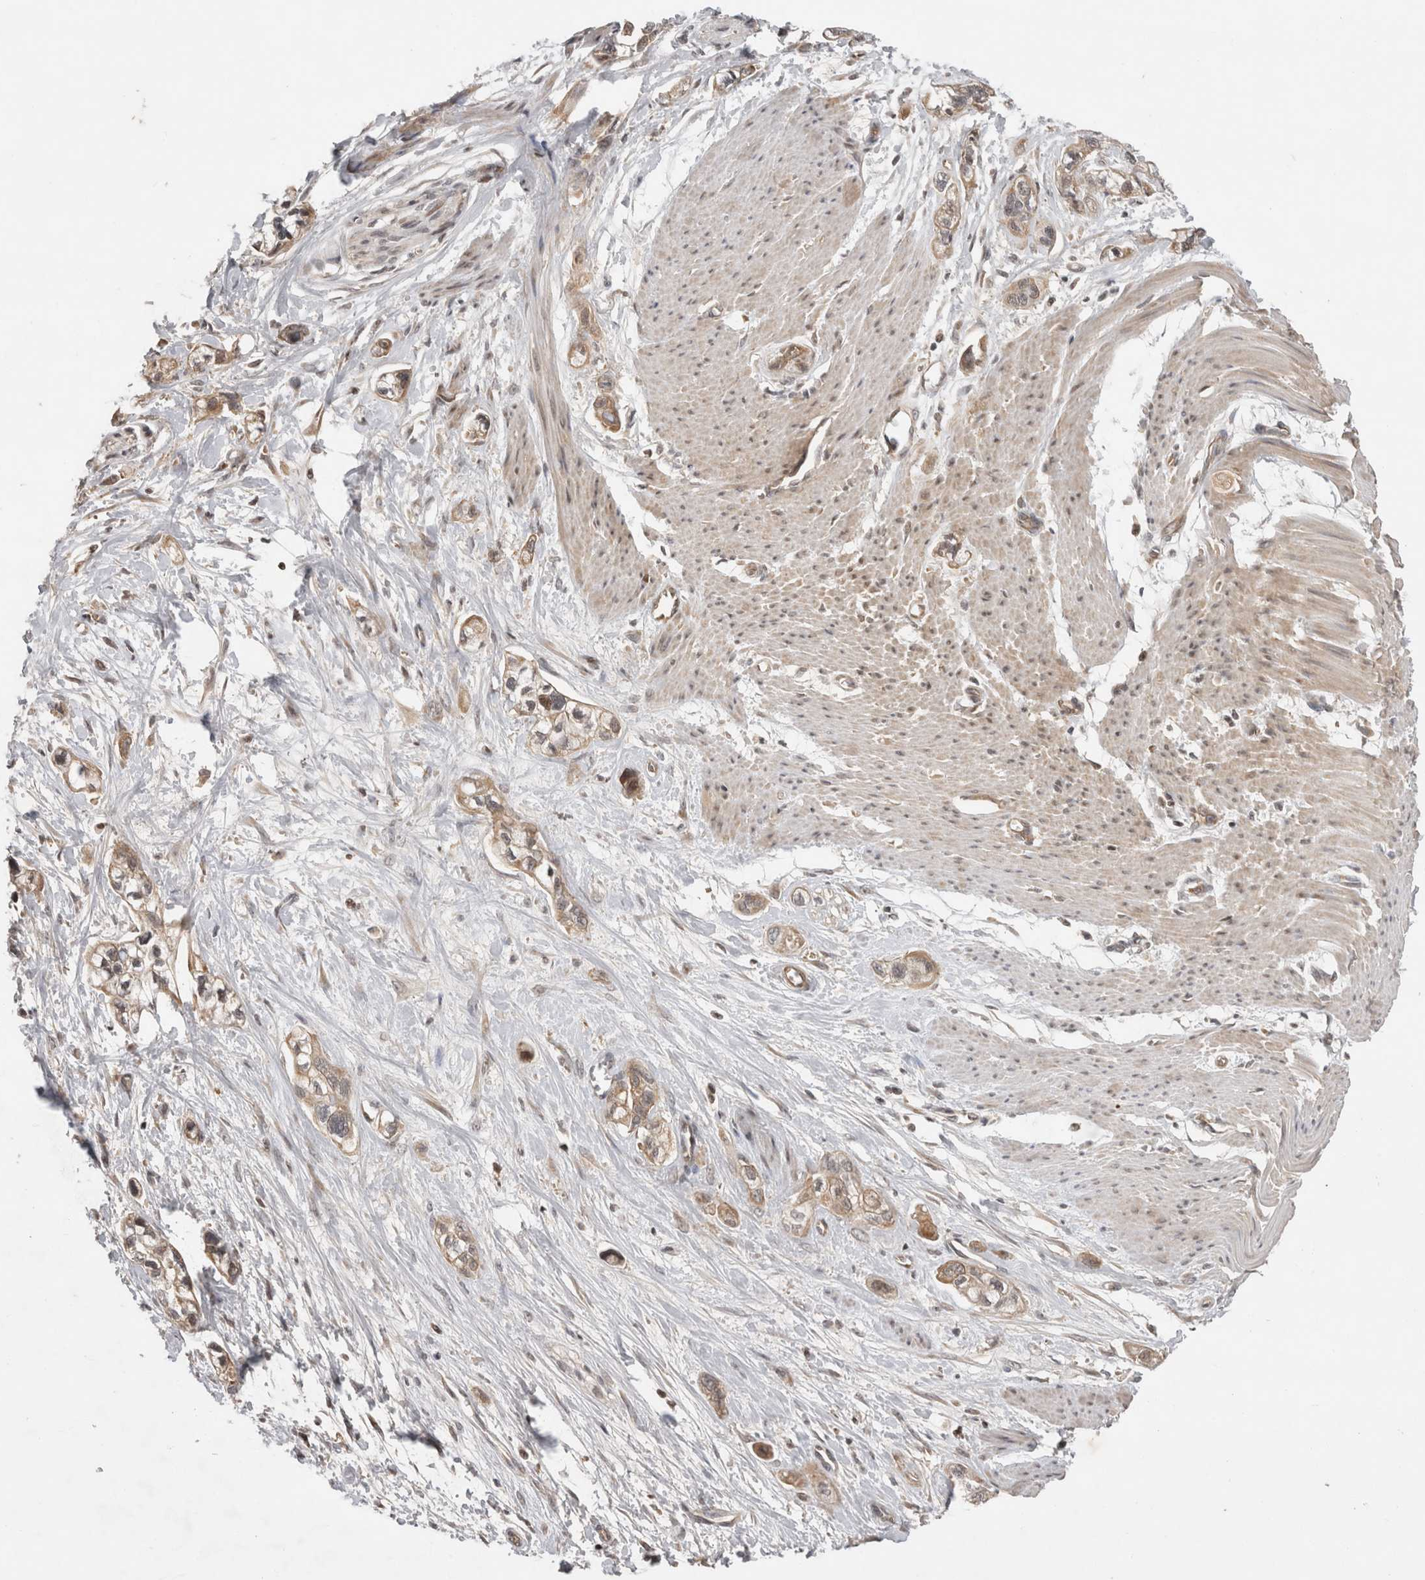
{"staining": {"intensity": "moderate", "quantity": ">75%", "location": "cytoplasmic/membranous"}, "tissue": "pancreatic cancer", "cell_type": "Tumor cells", "image_type": "cancer", "snomed": [{"axis": "morphology", "description": "Adenocarcinoma, NOS"}, {"axis": "topography", "description": "Pancreas"}], "caption": "This histopathology image demonstrates immunohistochemistry staining of adenocarcinoma (pancreatic), with medium moderate cytoplasmic/membranous expression in approximately >75% of tumor cells.", "gene": "EIF2AK1", "patient": {"sex": "male", "age": 74}}